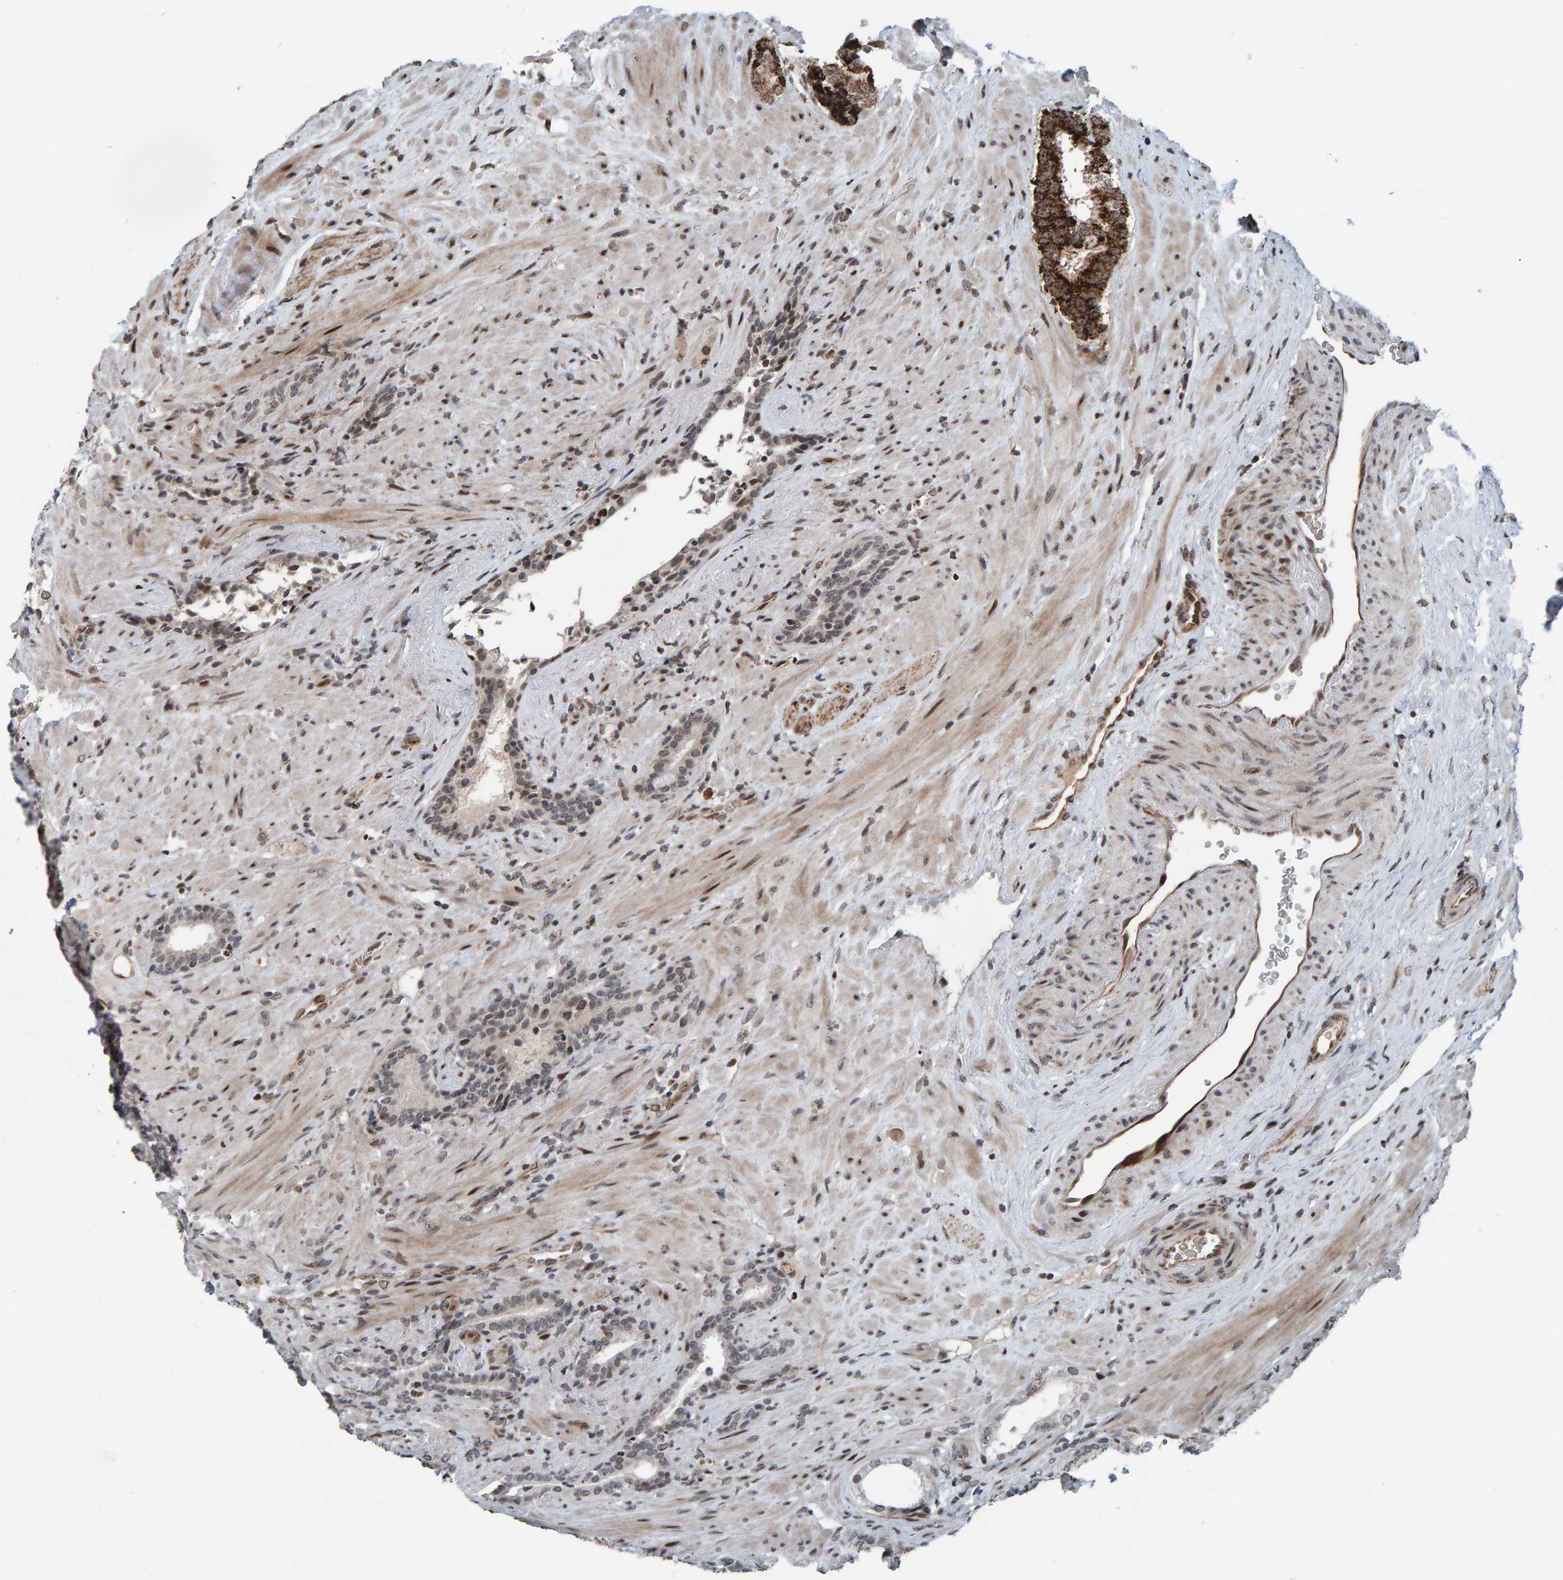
{"staining": {"intensity": "weak", "quantity": ">75%", "location": "nuclear"}, "tissue": "prostate cancer", "cell_type": "Tumor cells", "image_type": "cancer", "snomed": [{"axis": "morphology", "description": "Adenocarcinoma, High grade"}, {"axis": "topography", "description": "Prostate"}], "caption": "A brown stain highlights weak nuclear staining of a protein in prostate cancer (high-grade adenocarcinoma) tumor cells.", "gene": "ZNF366", "patient": {"sex": "male", "age": 71}}